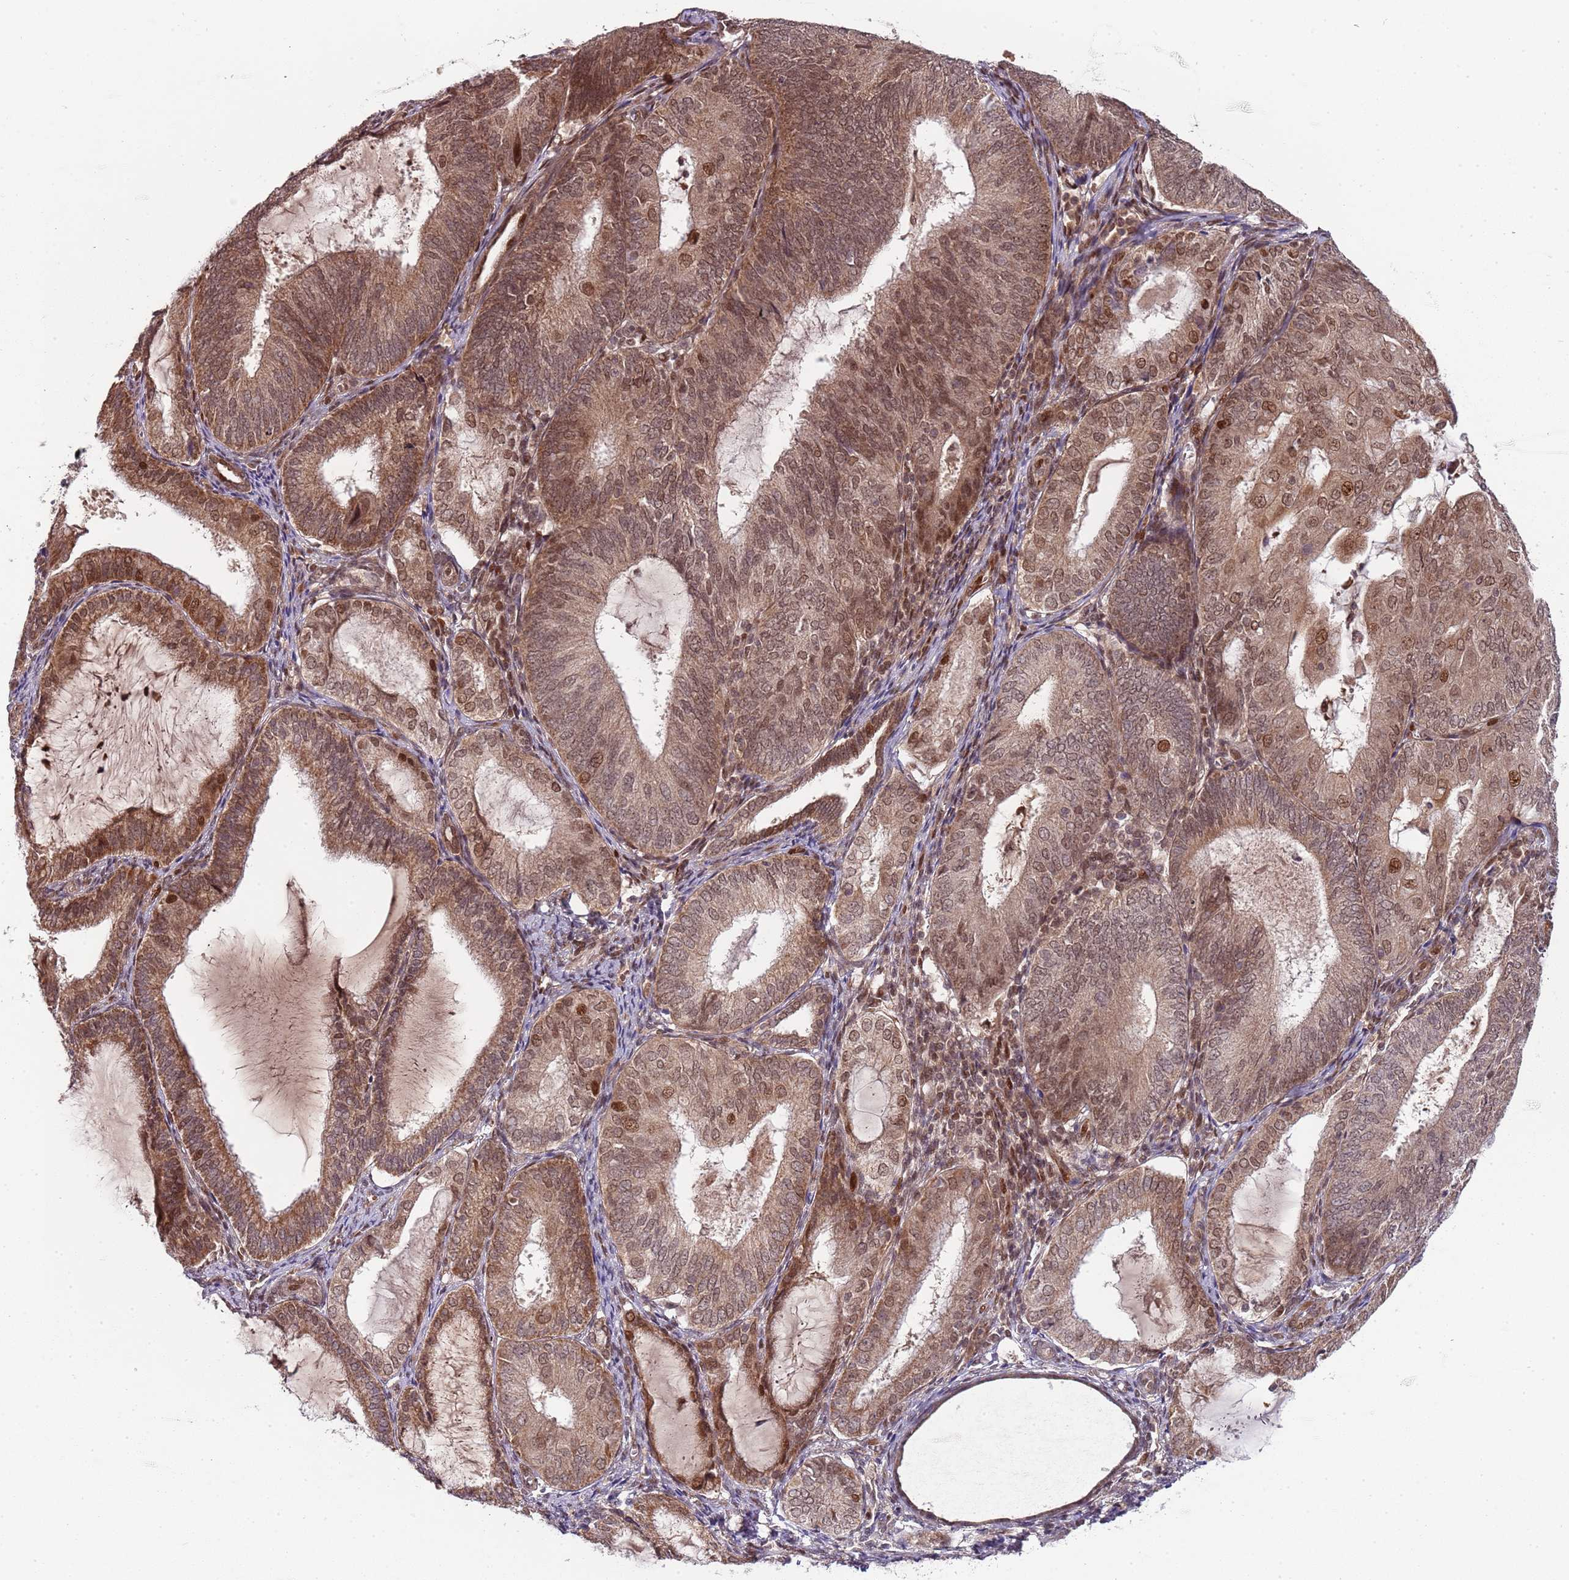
{"staining": {"intensity": "moderate", "quantity": ">75%", "location": "cytoplasmic/membranous,nuclear"}, "tissue": "endometrial cancer", "cell_type": "Tumor cells", "image_type": "cancer", "snomed": [{"axis": "morphology", "description": "Adenocarcinoma, NOS"}, {"axis": "topography", "description": "Endometrium"}], "caption": "This image displays immunohistochemistry staining of endometrial adenocarcinoma, with medium moderate cytoplasmic/membranous and nuclear positivity in approximately >75% of tumor cells.", "gene": "EDC3", "patient": {"sex": "female", "age": 81}}